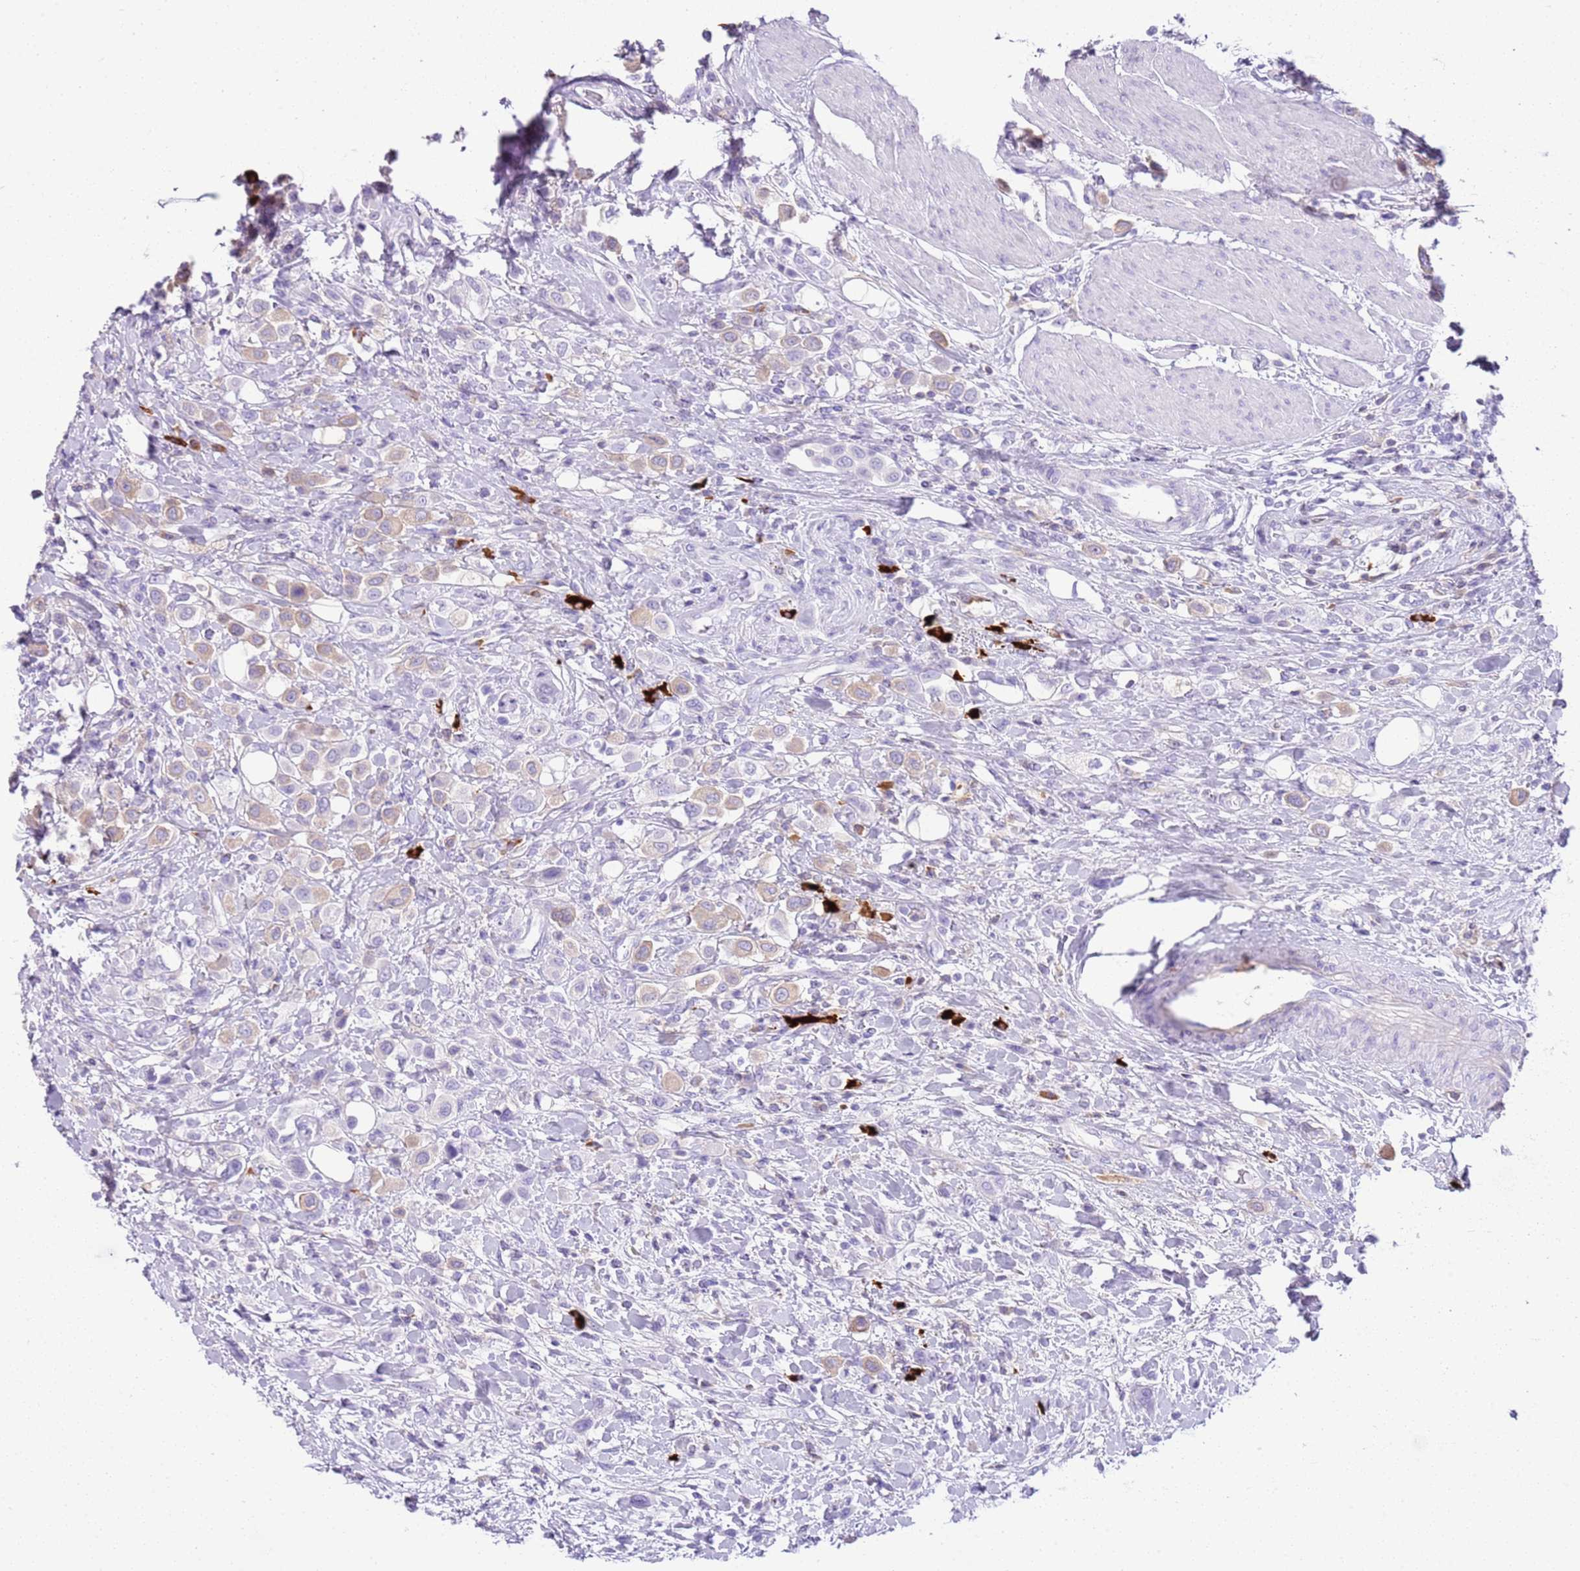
{"staining": {"intensity": "weak", "quantity": "25%-75%", "location": "cytoplasmic/membranous"}, "tissue": "urothelial cancer", "cell_type": "Tumor cells", "image_type": "cancer", "snomed": [{"axis": "morphology", "description": "Urothelial carcinoma, High grade"}, {"axis": "topography", "description": "Urinary bladder"}], "caption": "Tumor cells display weak cytoplasmic/membranous staining in approximately 25%-75% of cells in urothelial cancer.", "gene": "IGKV3D-11", "patient": {"sex": "male", "age": 50}}